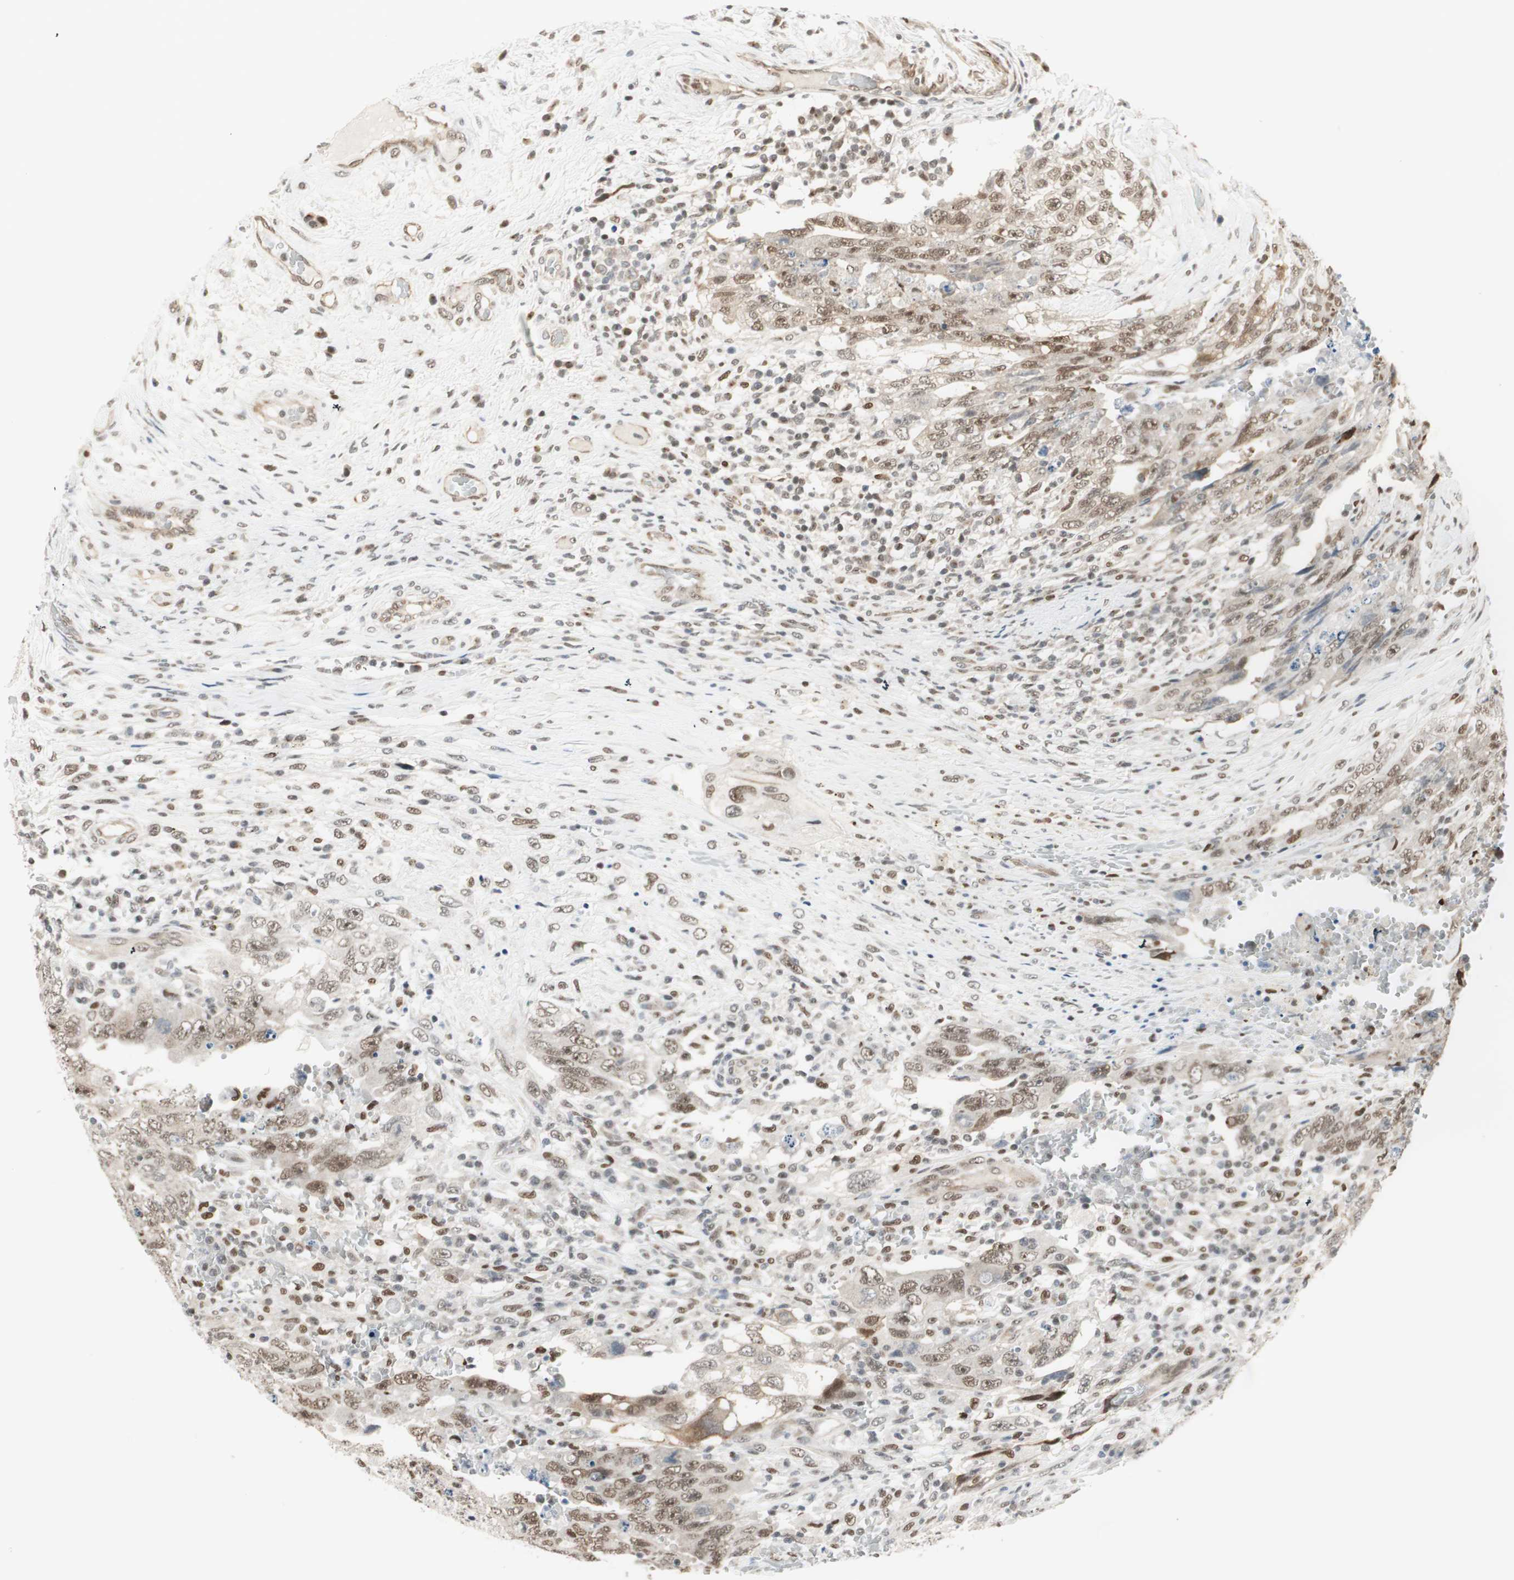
{"staining": {"intensity": "moderate", "quantity": ">75%", "location": "cytoplasmic/membranous,nuclear"}, "tissue": "testis cancer", "cell_type": "Tumor cells", "image_type": "cancer", "snomed": [{"axis": "morphology", "description": "Carcinoma, Embryonal, NOS"}, {"axis": "topography", "description": "Testis"}], "caption": "The micrograph demonstrates staining of embryonal carcinoma (testis), revealing moderate cytoplasmic/membranous and nuclear protein expression (brown color) within tumor cells.", "gene": "ZBTB17", "patient": {"sex": "male", "age": 26}}